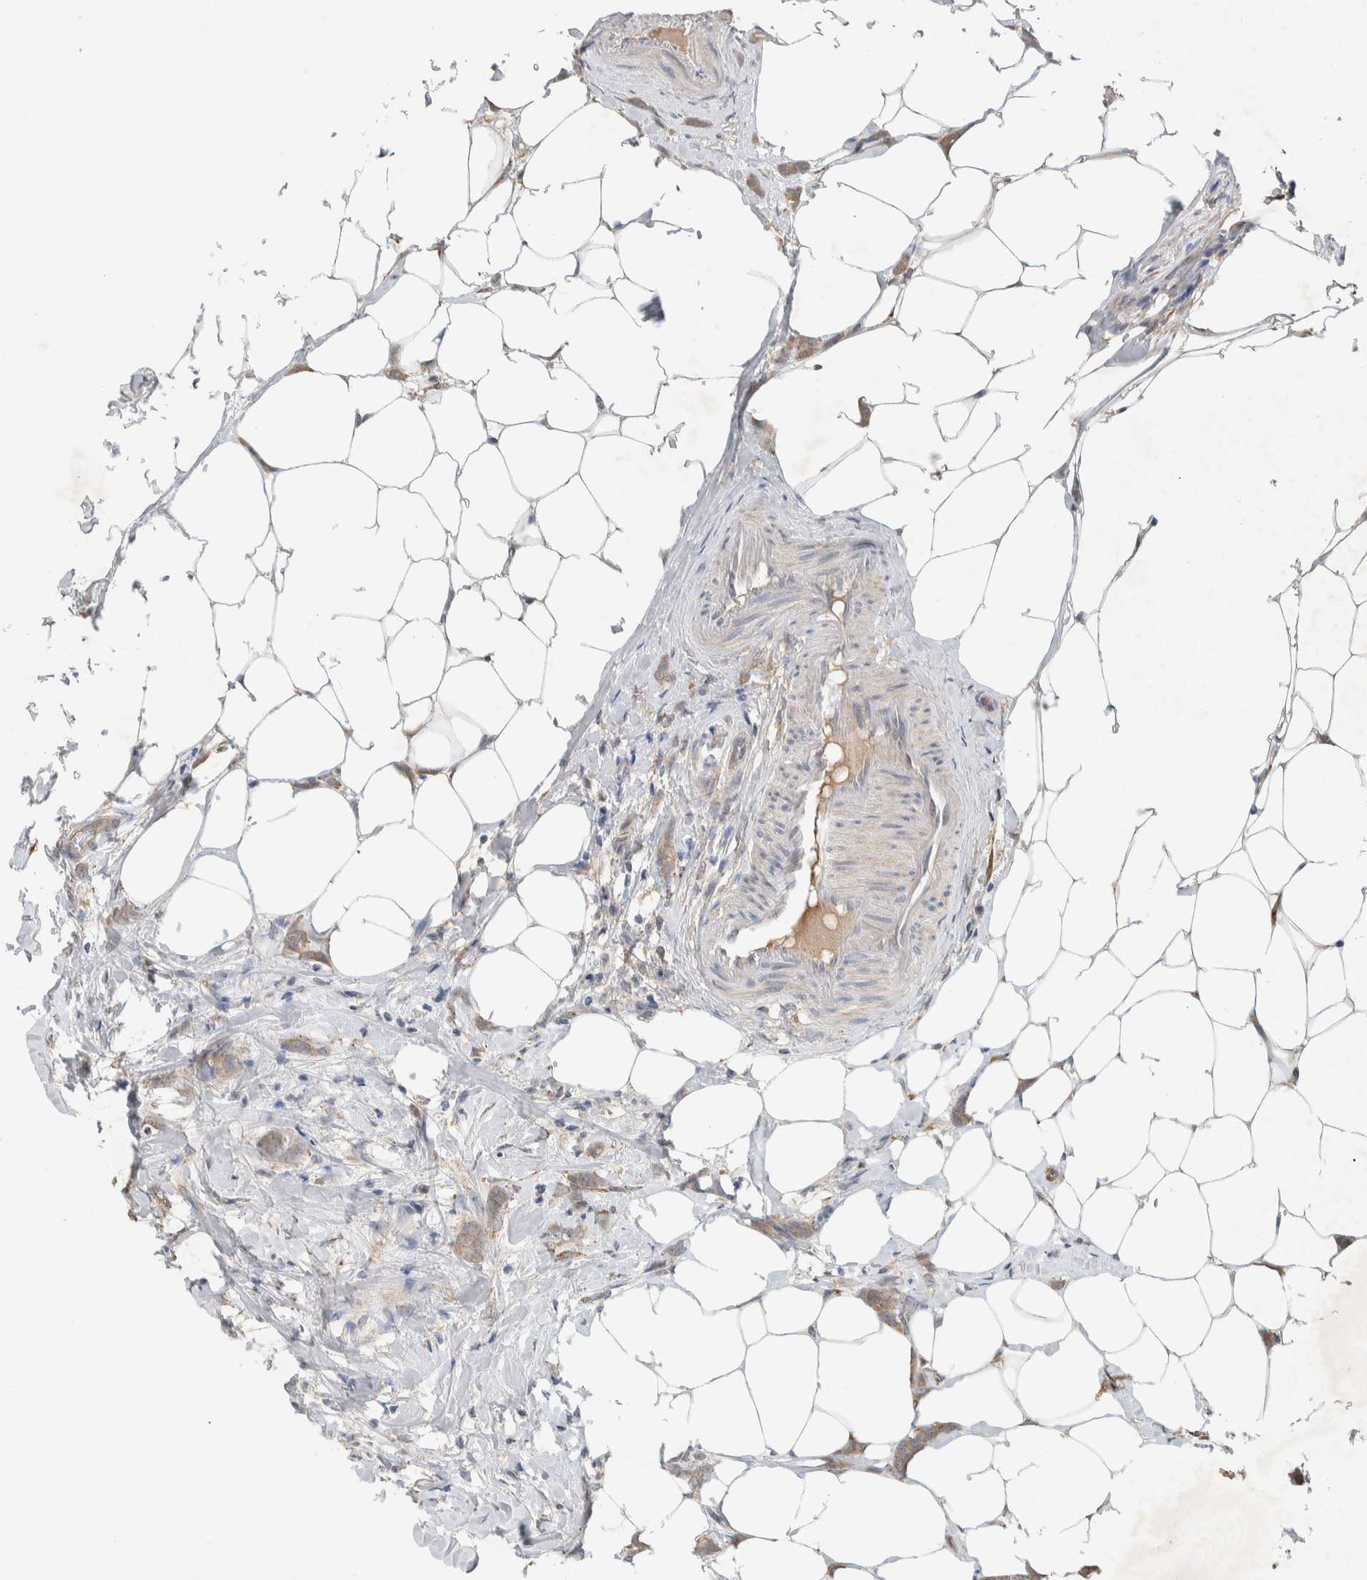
{"staining": {"intensity": "weak", "quantity": ">75%", "location": "cytoplasmic/membranous"}, "tissue": "breast cancer", "cell_type": "Tumor cells", "image_type": "cancer", "snomed": [{"axis": "morphology", "description": "Lobular carcinoma, in situ"}, {"axis": "morphology", "description": "Lobular carcinoma"}, {"axis": "topography", "description": "Breast"}], "caption": "DAB immunohistochemical staining of human breast lobular carcinoma in situ displays weak cytoplasmic/membranous protein expression in approximately >75% of tumor cells.", "gene": "DEPTOR", "patient": {"sex": "female", "age": 41}}